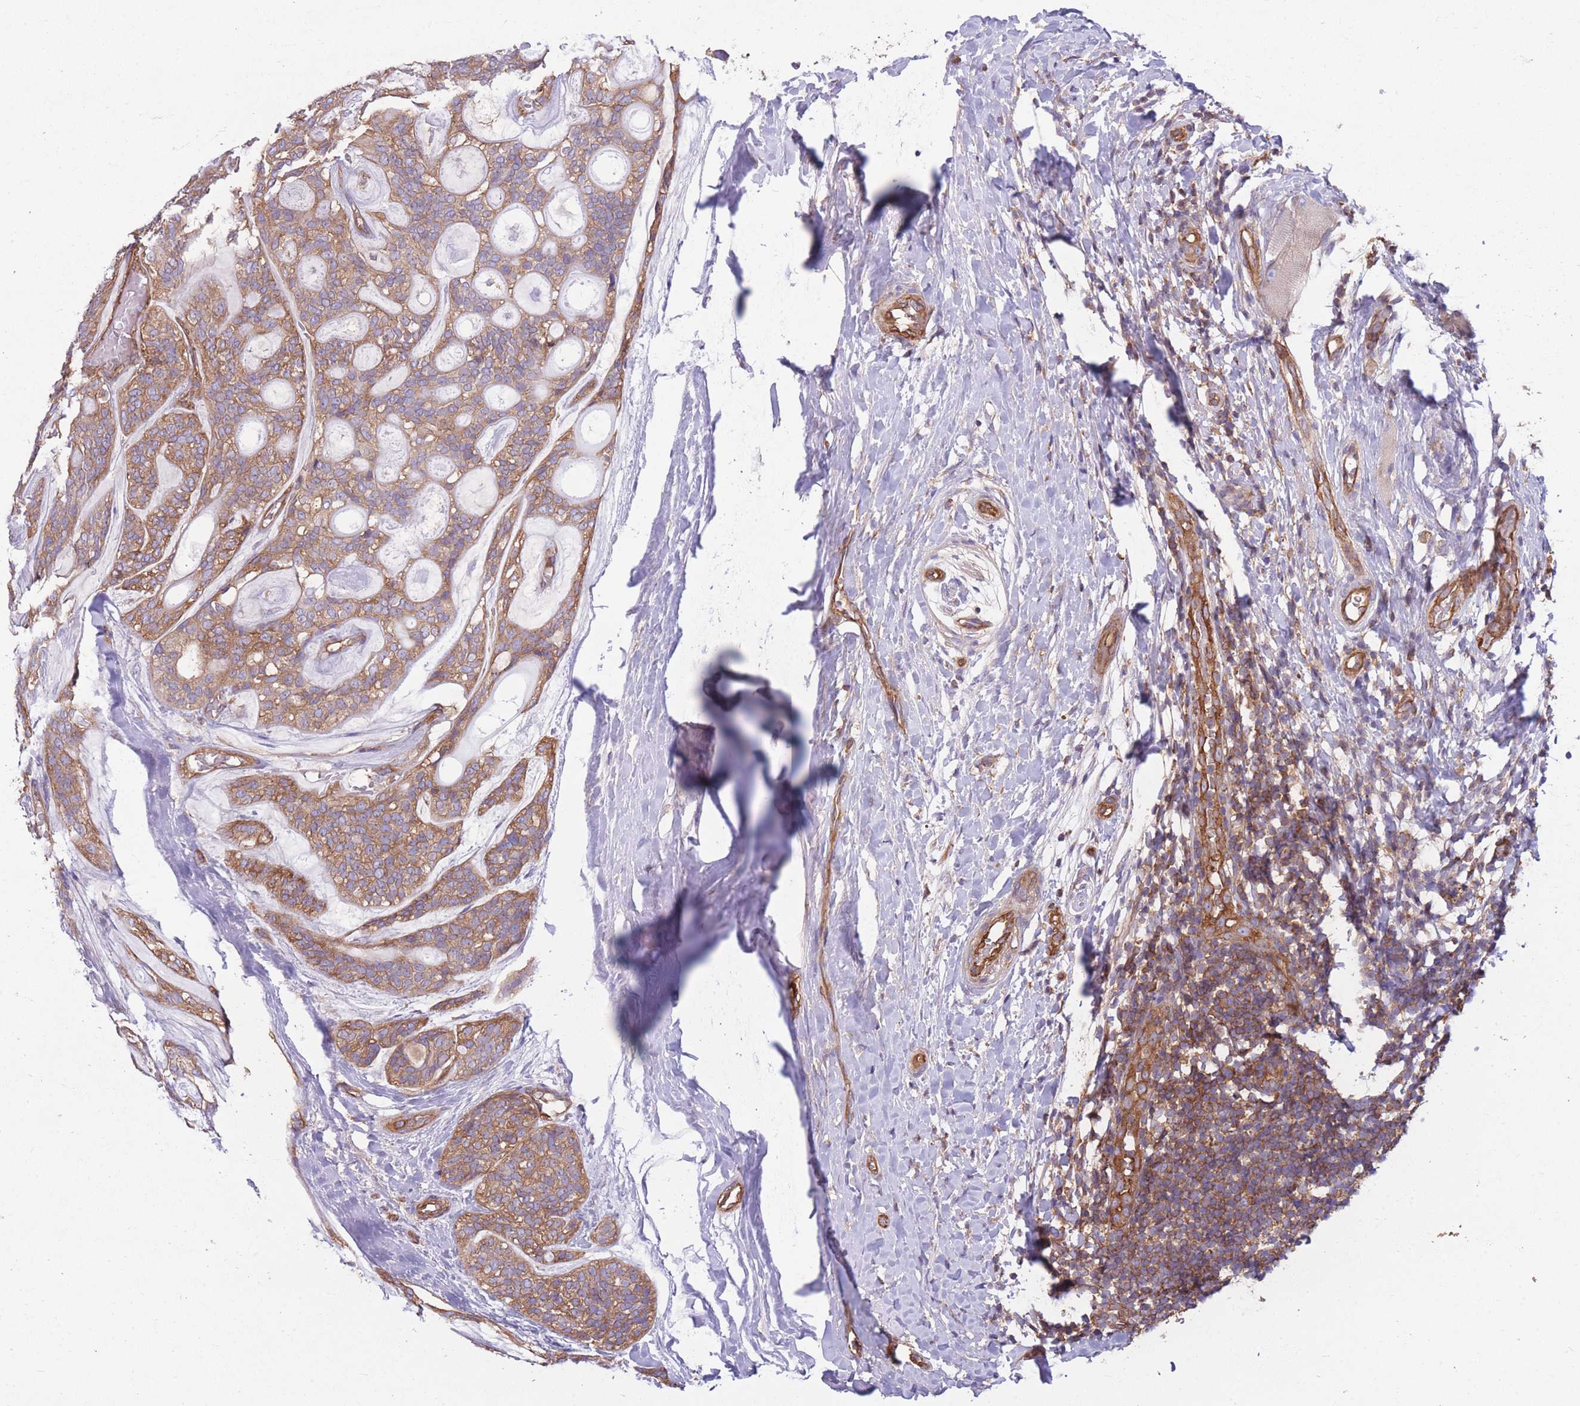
{"staining": {"intensity": "moderate", "quantity": ">75%", "location": "cytoplasmic/membranous"}, "tissue": "head and neck cancer", "cell_type": "Tumor cells", "image_type": "cancer", "snomed": [{"axis": "morphology", "description": "Adenocarcinoma, NOS"}, {"axis": "topography", "description": "Head-Neck"}], "caption": "A photomicrograph of human head and neck adenocarcinoma stained for a protein displays moderate cytoplasmic/membranous brown staining in tumor cells. (brown staining indicates protein expression, while blue staining denotes nuclei).", "gene": "GGA1", "patient": {"sex": "male", "age": 66}}